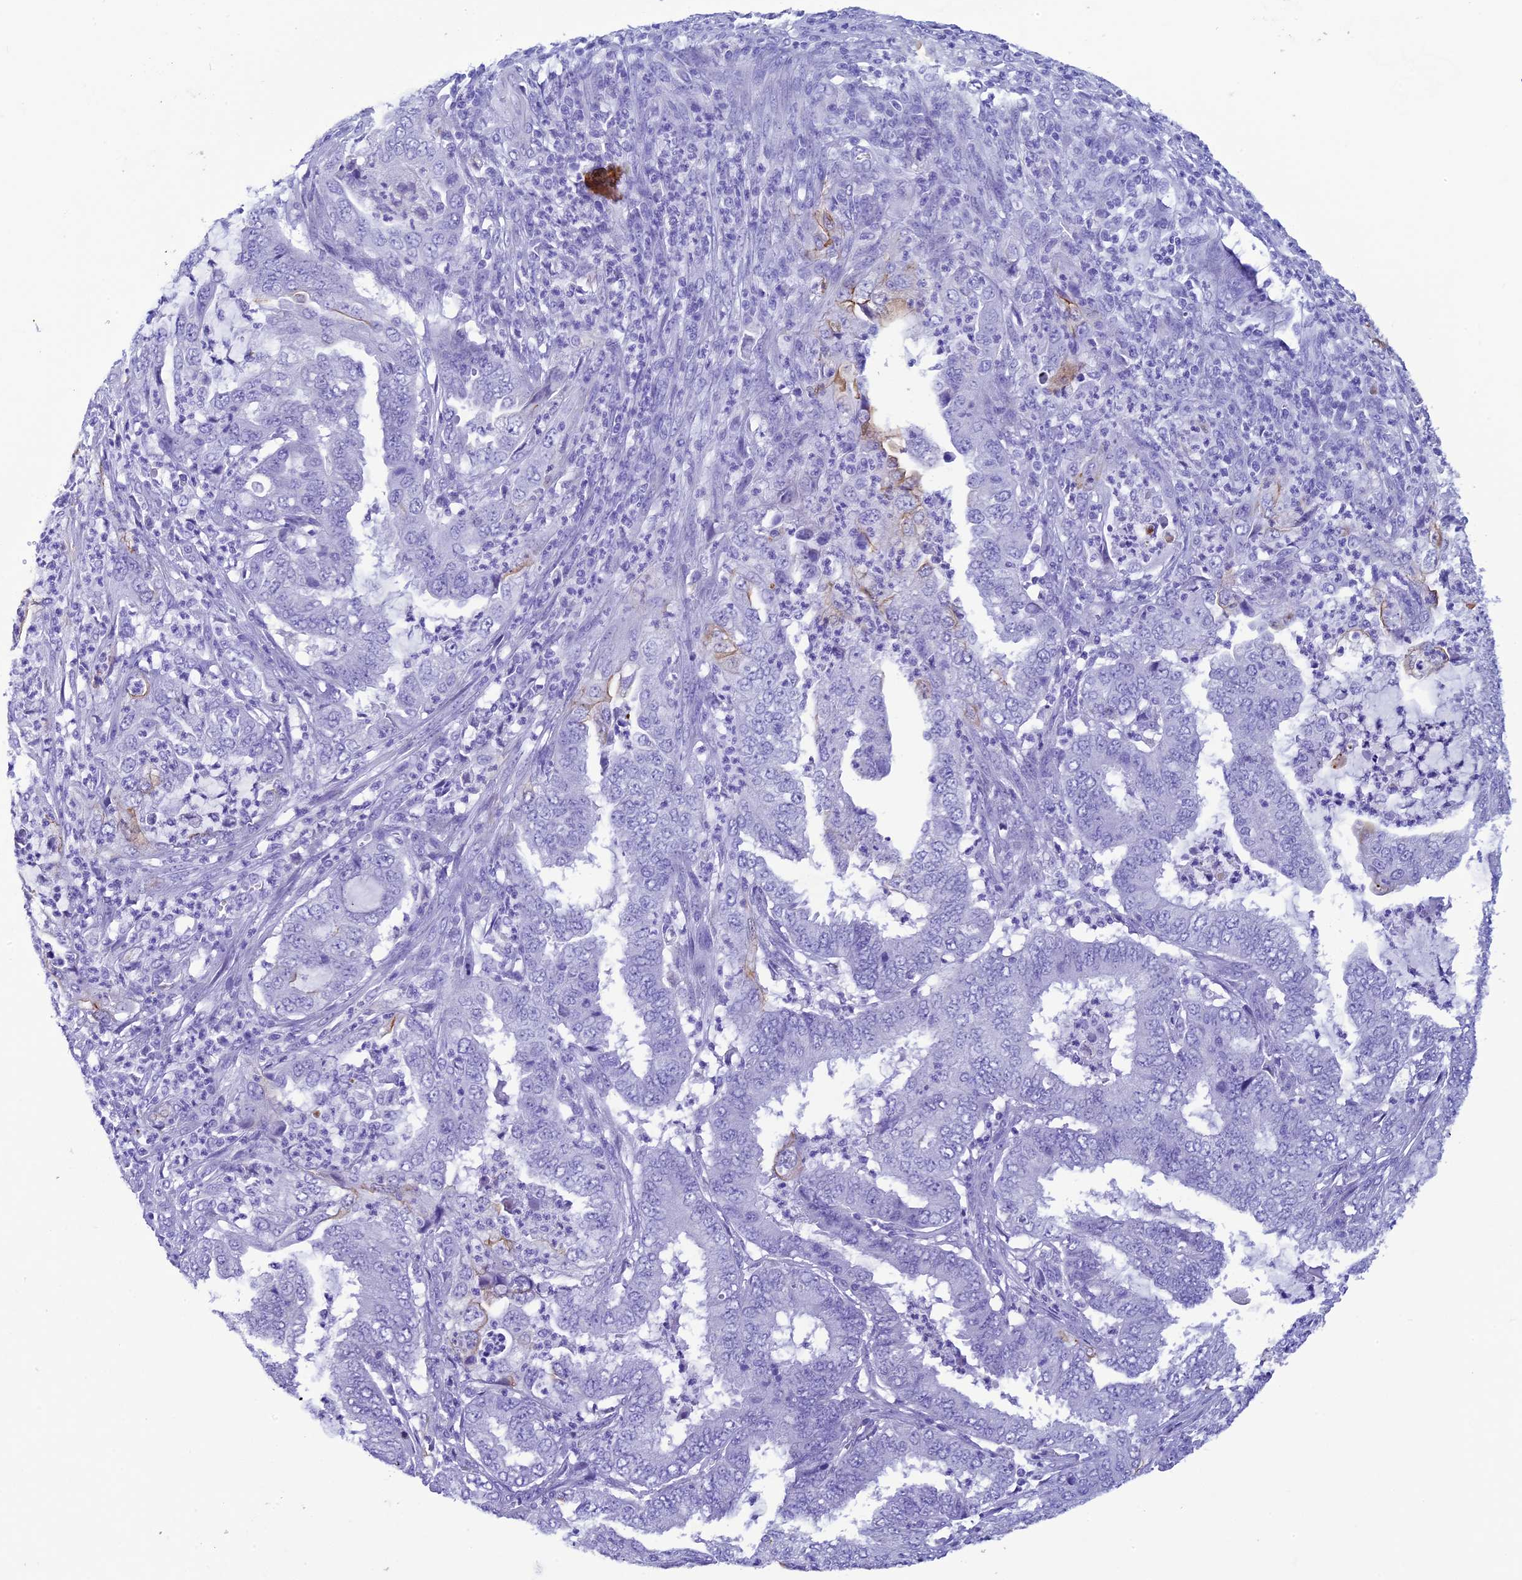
{"staining": {"intensity": "negative", "quantity": "none", "location": "none"}, "tissue": "endometrial cancer", "cell_type": "Tumor cells", "image_type": "cancer", "snomed": [{"axis": "morphology", "description": "Adenocarcinoma, NOS"}, {"axis": "topography", "description": "Endometrium"}], "caption": "This is an immunohistochemistry (IHC) photomicrograph of endometrial cancer. There is no staining in tumor cells.", "gene": "SCEL", "patient": {"sex": "female", "age": 51}}